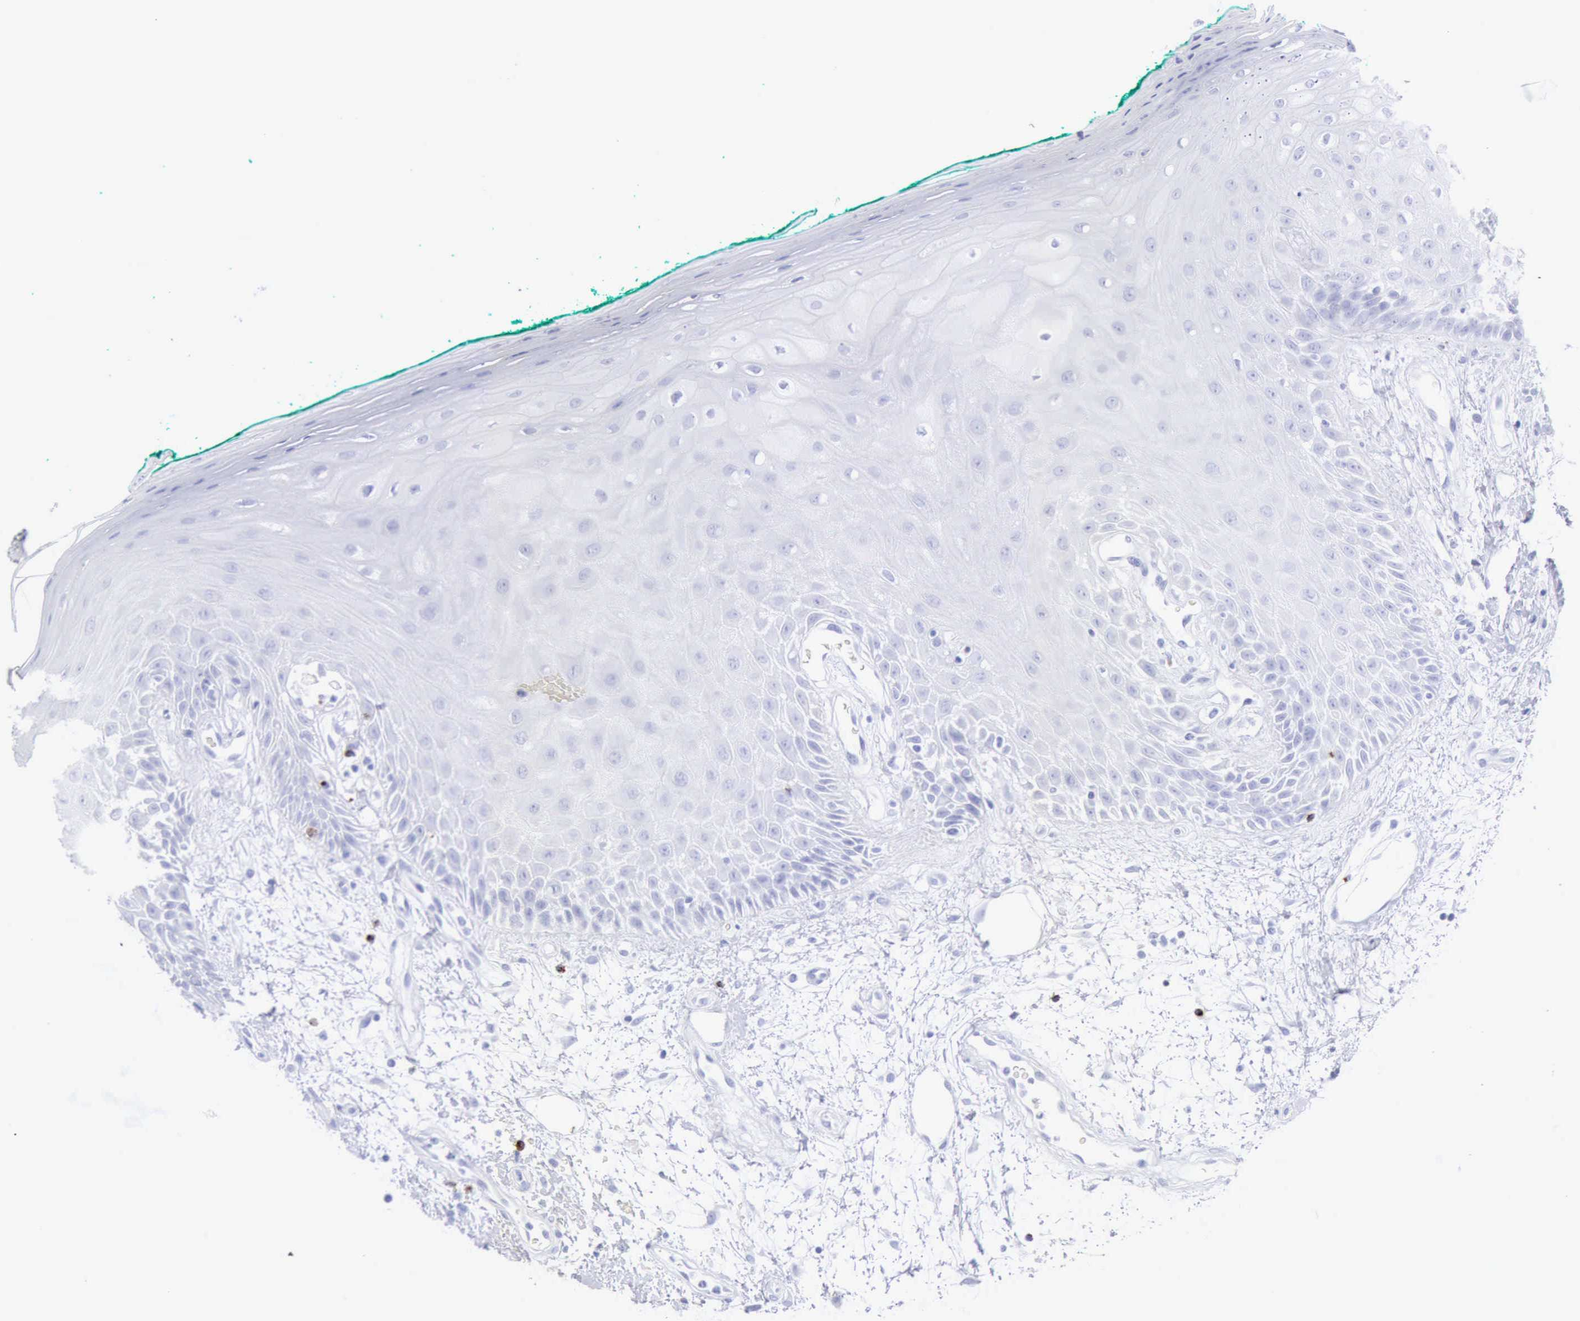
{"staining": {"intensity": "negative", "quantity": "none", "location": "none"}, "tissue": "oral mucosa", "cell_type": "Squamous epithelial cells", "image_type": "normal", "snomed": [{"axis": "morphology", "description": "Normal tissue, NOS"}, {"axis": "morphology", "description": "Squamous cell carcinoma, NOS"}, {"axis": "topography", "description": "Skeletal muscle"}, {"axis": "topography", "description": "Oral tissue"}, {"axis": "topography", "description": "Head-Neck"}], "caption": "High magnification brightfield microscopy of unremarkable oral mucosa stained with DAB (3,3'-diaminobenzidine) (brown) and counterstained with hematoxylin (blue): squamous epithelial cells show no significant staining.", "gene": "GZMB", "patient": {"sex": "female", "age": 84}}